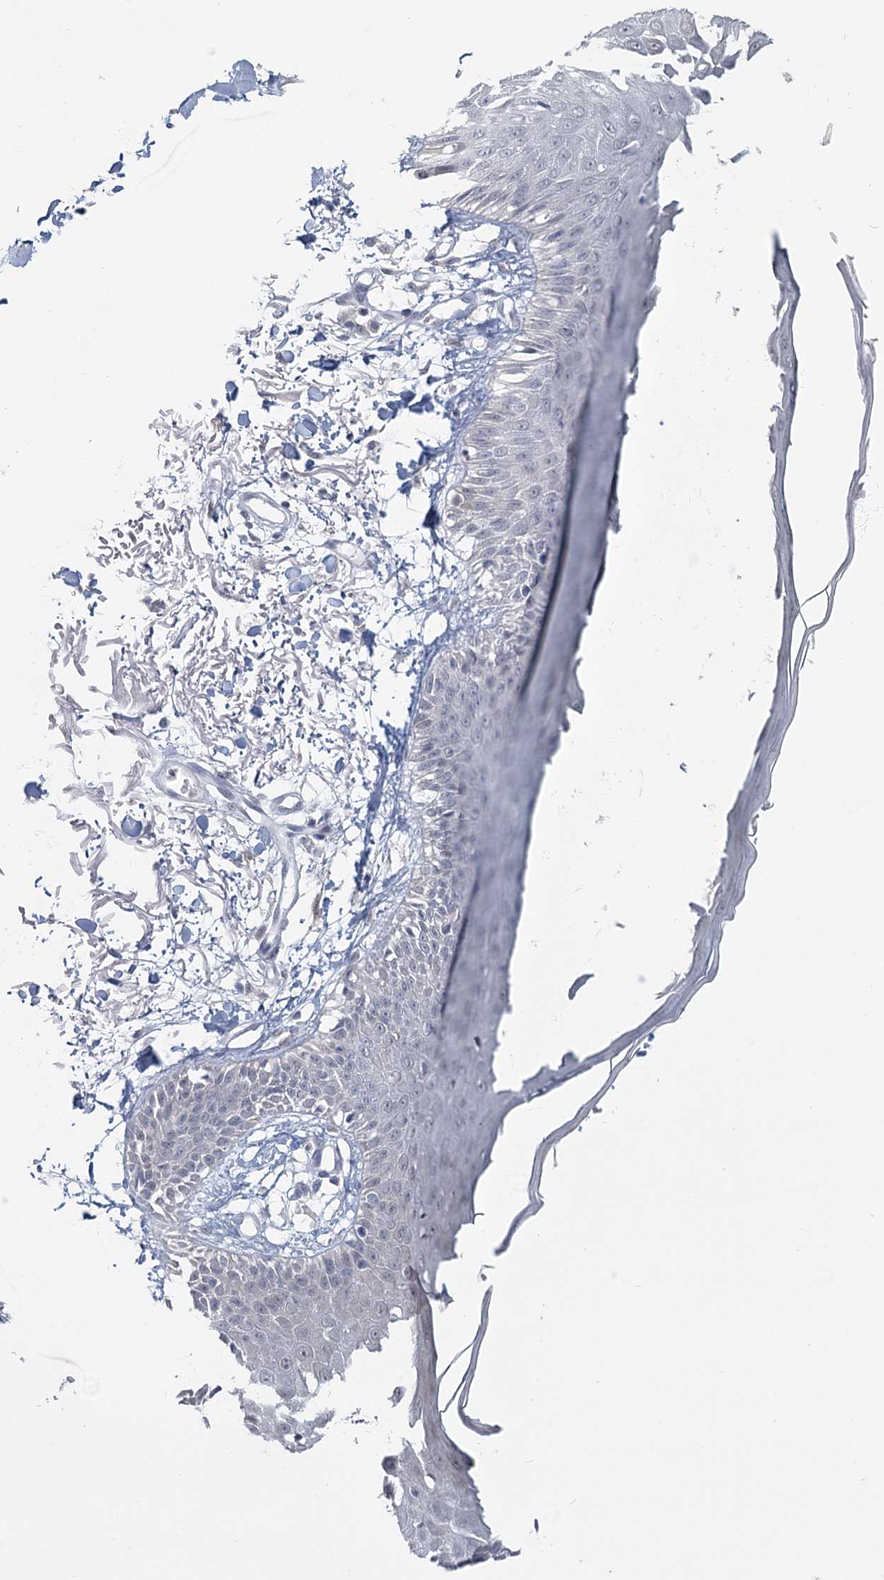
{"staining": {"intensity": "negative", "quantity": "none", "location": "none"}, "tissue": "skin", "cell_type": "Fibroblasts", "image_type": "normal", "snomed": [{"axis": "morphology", "description": "Normal tissue, NOS"}, {"axis": "morphology", "description": "Squamous cell carcinoma, NOS"}, {"axis": "topography", "description": "Skin"}, {"axis": "topography", "description": "Peripheral nerve tissue"}], "caption": "This is an IHC photomicrograph of normal human skin. There is no staining in fibroblasts.", "gene": "TMEM70", "patient": {"sex": "male", "age": 83}}